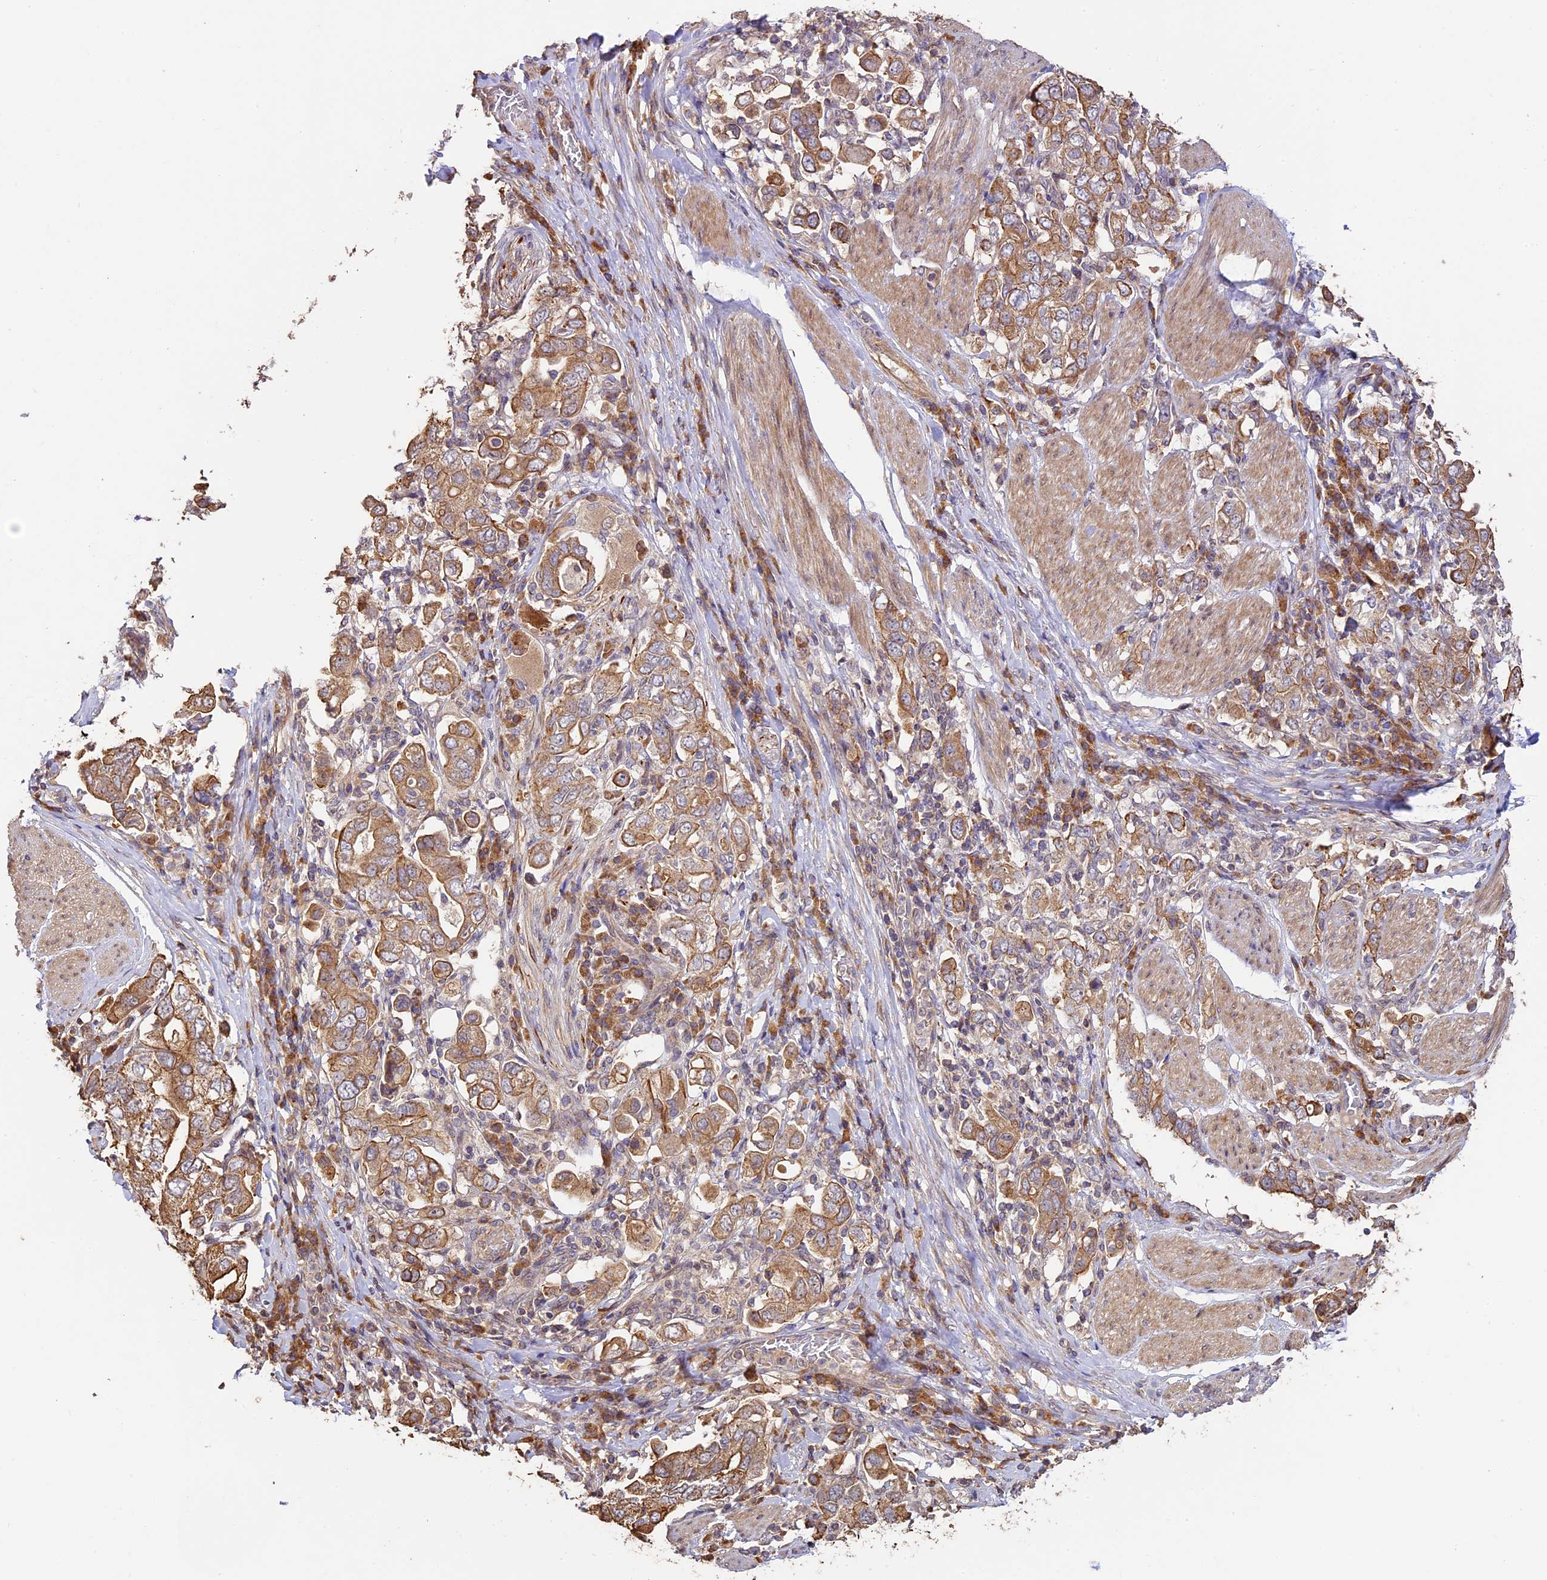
{"staining": {"intensity": "moderate", "quantity": ">75%", "location": "cytoplasmic/membranous"}, "tissue": "stomach cancer", "cell_type": "Tumor cells", "image_type": "cancer", "snomed": [{"axis": "morphology", "description": "Adenocarcinoma, NOS"}, {"axis": "topography", "description": "Stomach, upper"}], "caption": "IHC histopathology image of human stomach cancer (adenocarcinoma) stained for a protein (brown), which shows medium levels of moderate cytoplasmic/membranous expression in approximately >75% of tumor cells.", "gene": "BCAS4", "patient": {"sex": "male", "age": 62}}